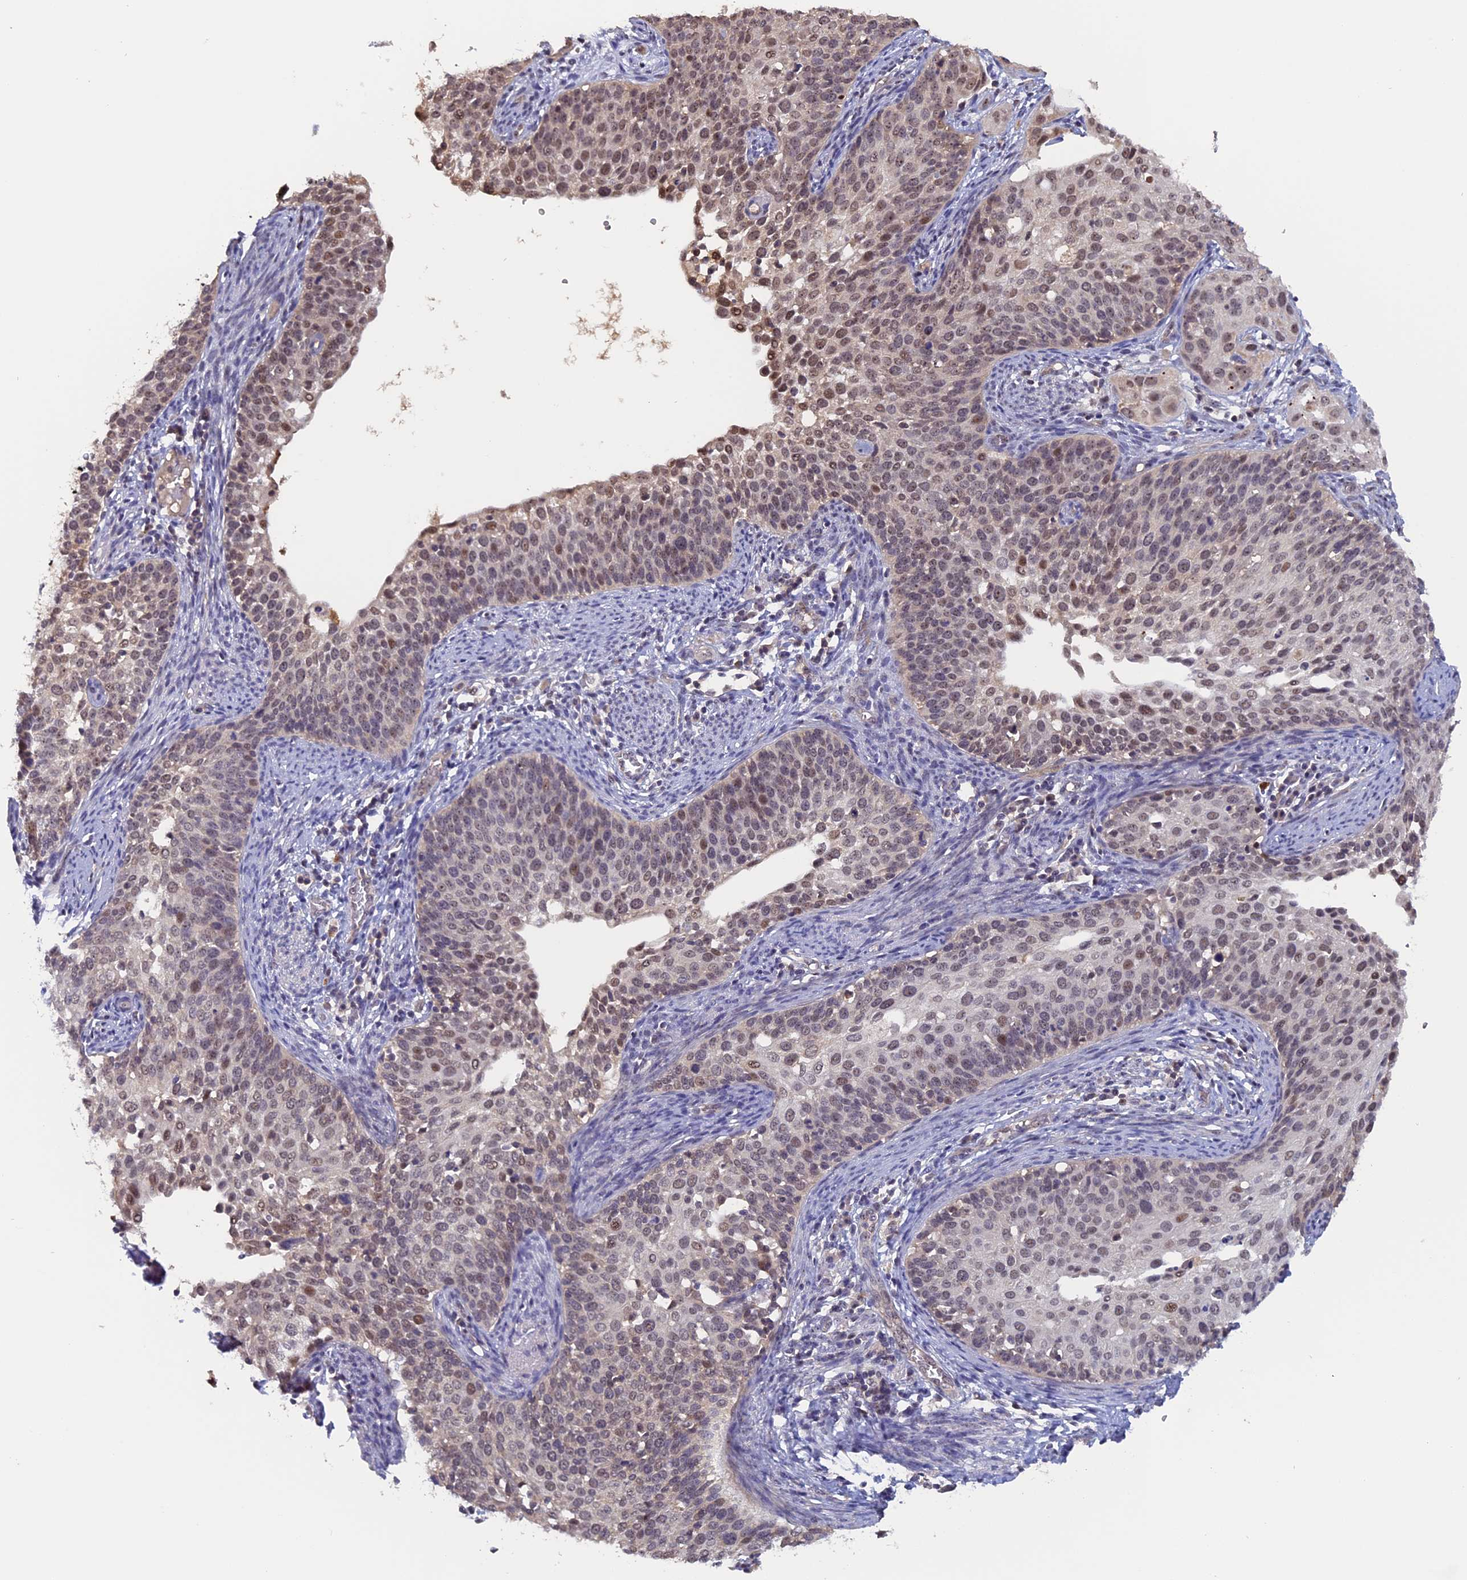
{"staining": {"intensity": "moderate", "quantity": "<25%", "location": "nuclear"}, "tissue": "cervical cancer", "cell_type": "Tumor cells", "image_type": "cancer", "snomed": [{"axis": "morphology", "description": "Squamous cell carcinoma, NOS"}, {"axis": "topography", "description": "Cervix"}], "caption": "Human cervical cancer stained with a protein marker exhibits moderate staining in tumor cells.", "gene": "FAM98C", "patient": {"sex": "female", "age": 44}}